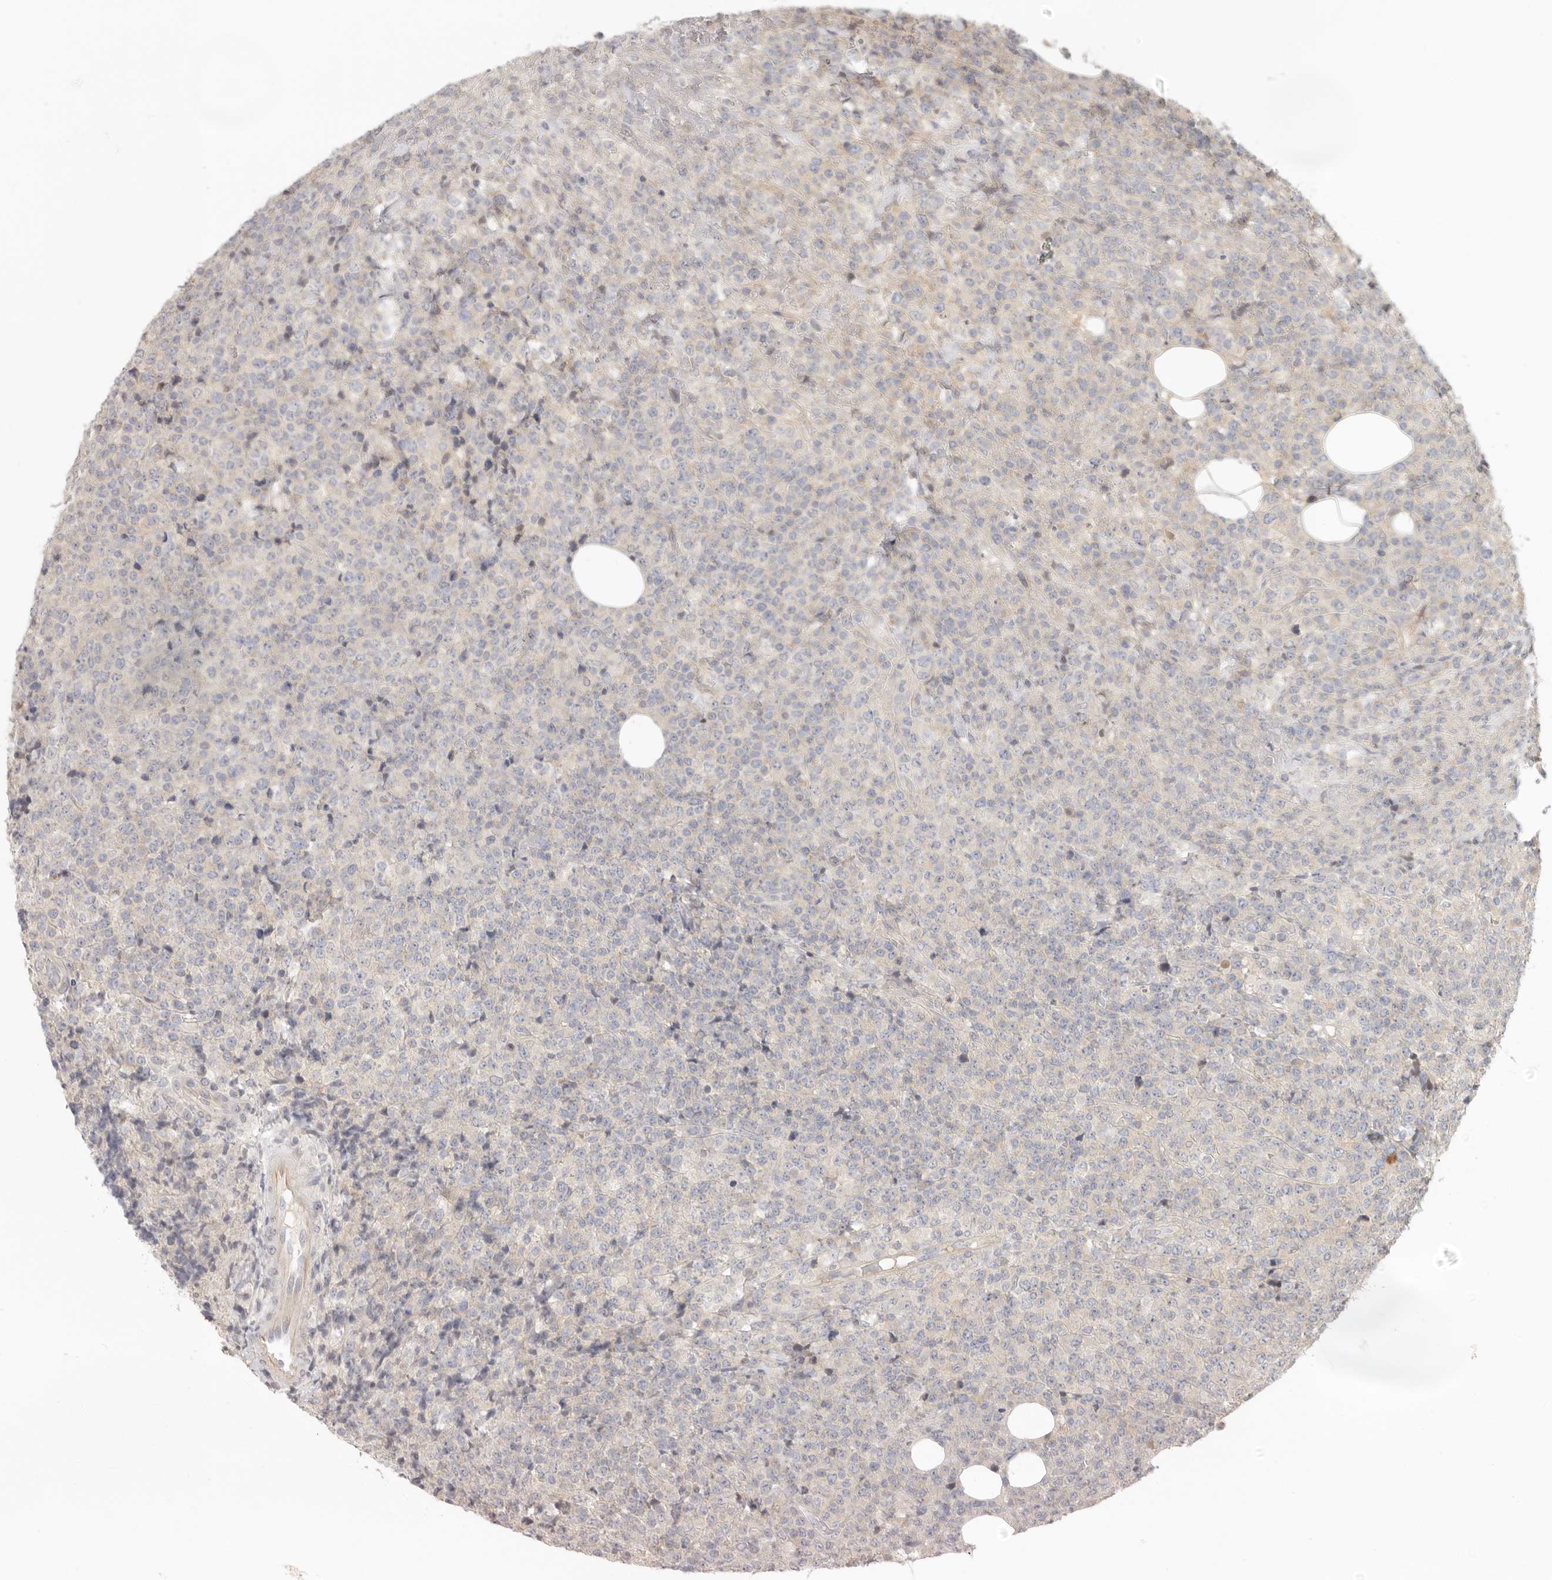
{"staining": {"intensity": "negative", "quantity": "none", "location": "none"}, "tissue": "lymphoma", "cell_type": "Tumor cells", "image_type": "cancer", "snomed": [{"axis": "morphology", "description": "Malignant lymphoma, non-Hodgkin's type, High grade"}, {"axis": "topography", "description": "Lymph node"}], "caption": "Immunohistochemistry image of high-grade malignant lymphoma, non-Hodgkin's type stained for a protein (brown), which demonstrates no expression in tumor cells. (Stains: DAB (3,3'-diaminobenzidine) immunohistochemistry with hematoxylin counter stain, Microscopy: brightfield microscopy at high magnification).", "gene": "AHDC1", "patient": {"sex": "male", "age": 13}}